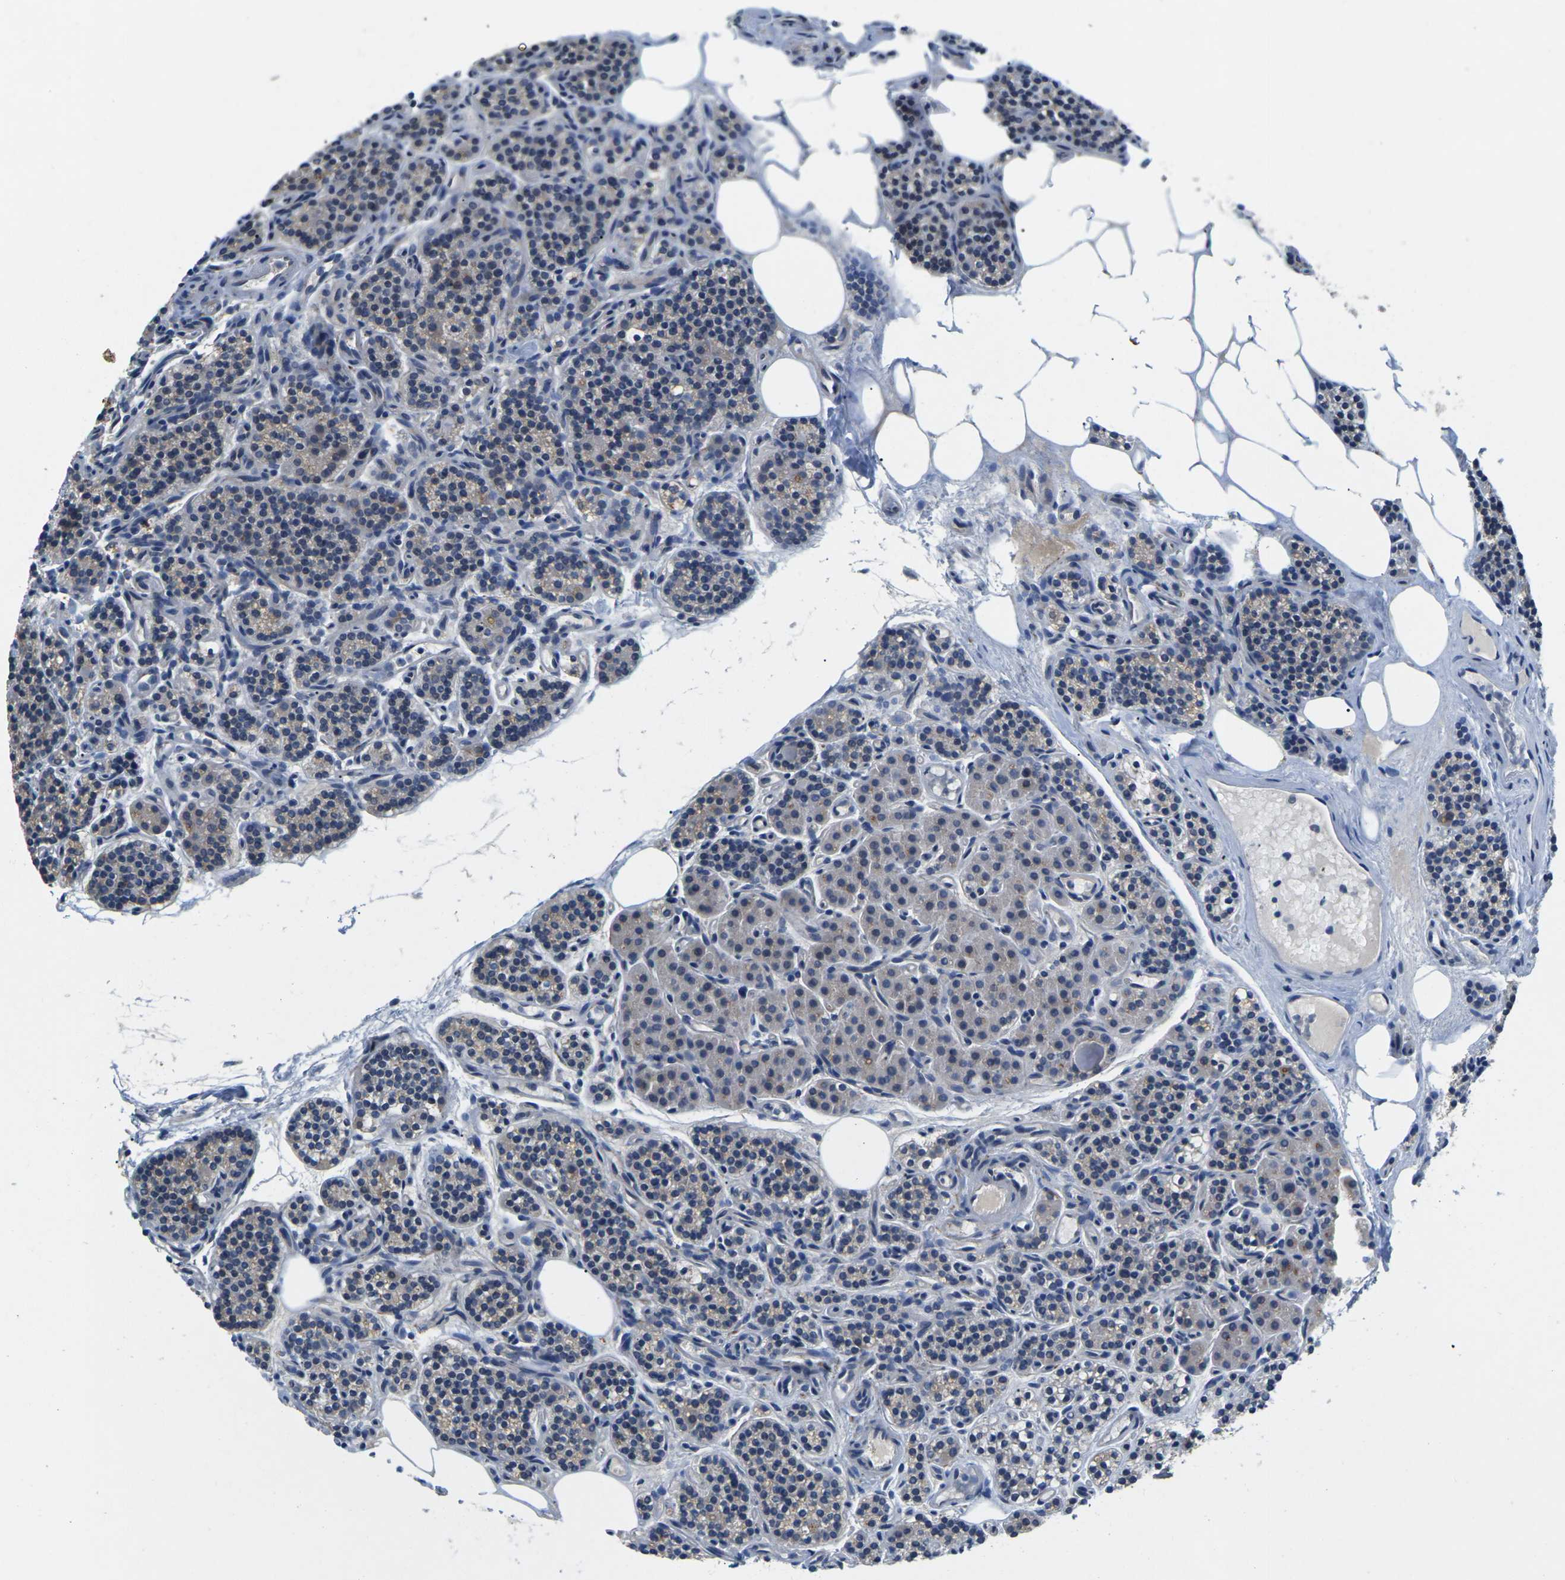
{"staining": {"intensity": "weak", "quantity": "<25%", "location": "cytoplasmic/membranous"}, "tissue": "parathyroid gland", "cell_type": "Glandular cells", "image_type": "normal", "snomed": [{"axis": "morphology", "description": "Normal tissue, NOS"}, {"axis": "morphology", "description": "Adenoma, NOS"}, {"axis": "topography", "description": "Parathyroid gland"}], "caption": "The micrograph exhibits no staining of glandular cells in benign parathyroid gland. (DAB immunohistochemistry, high magnification).", "gene": "TMEFF2", "patient": {"sex": "female", "age": 74}}